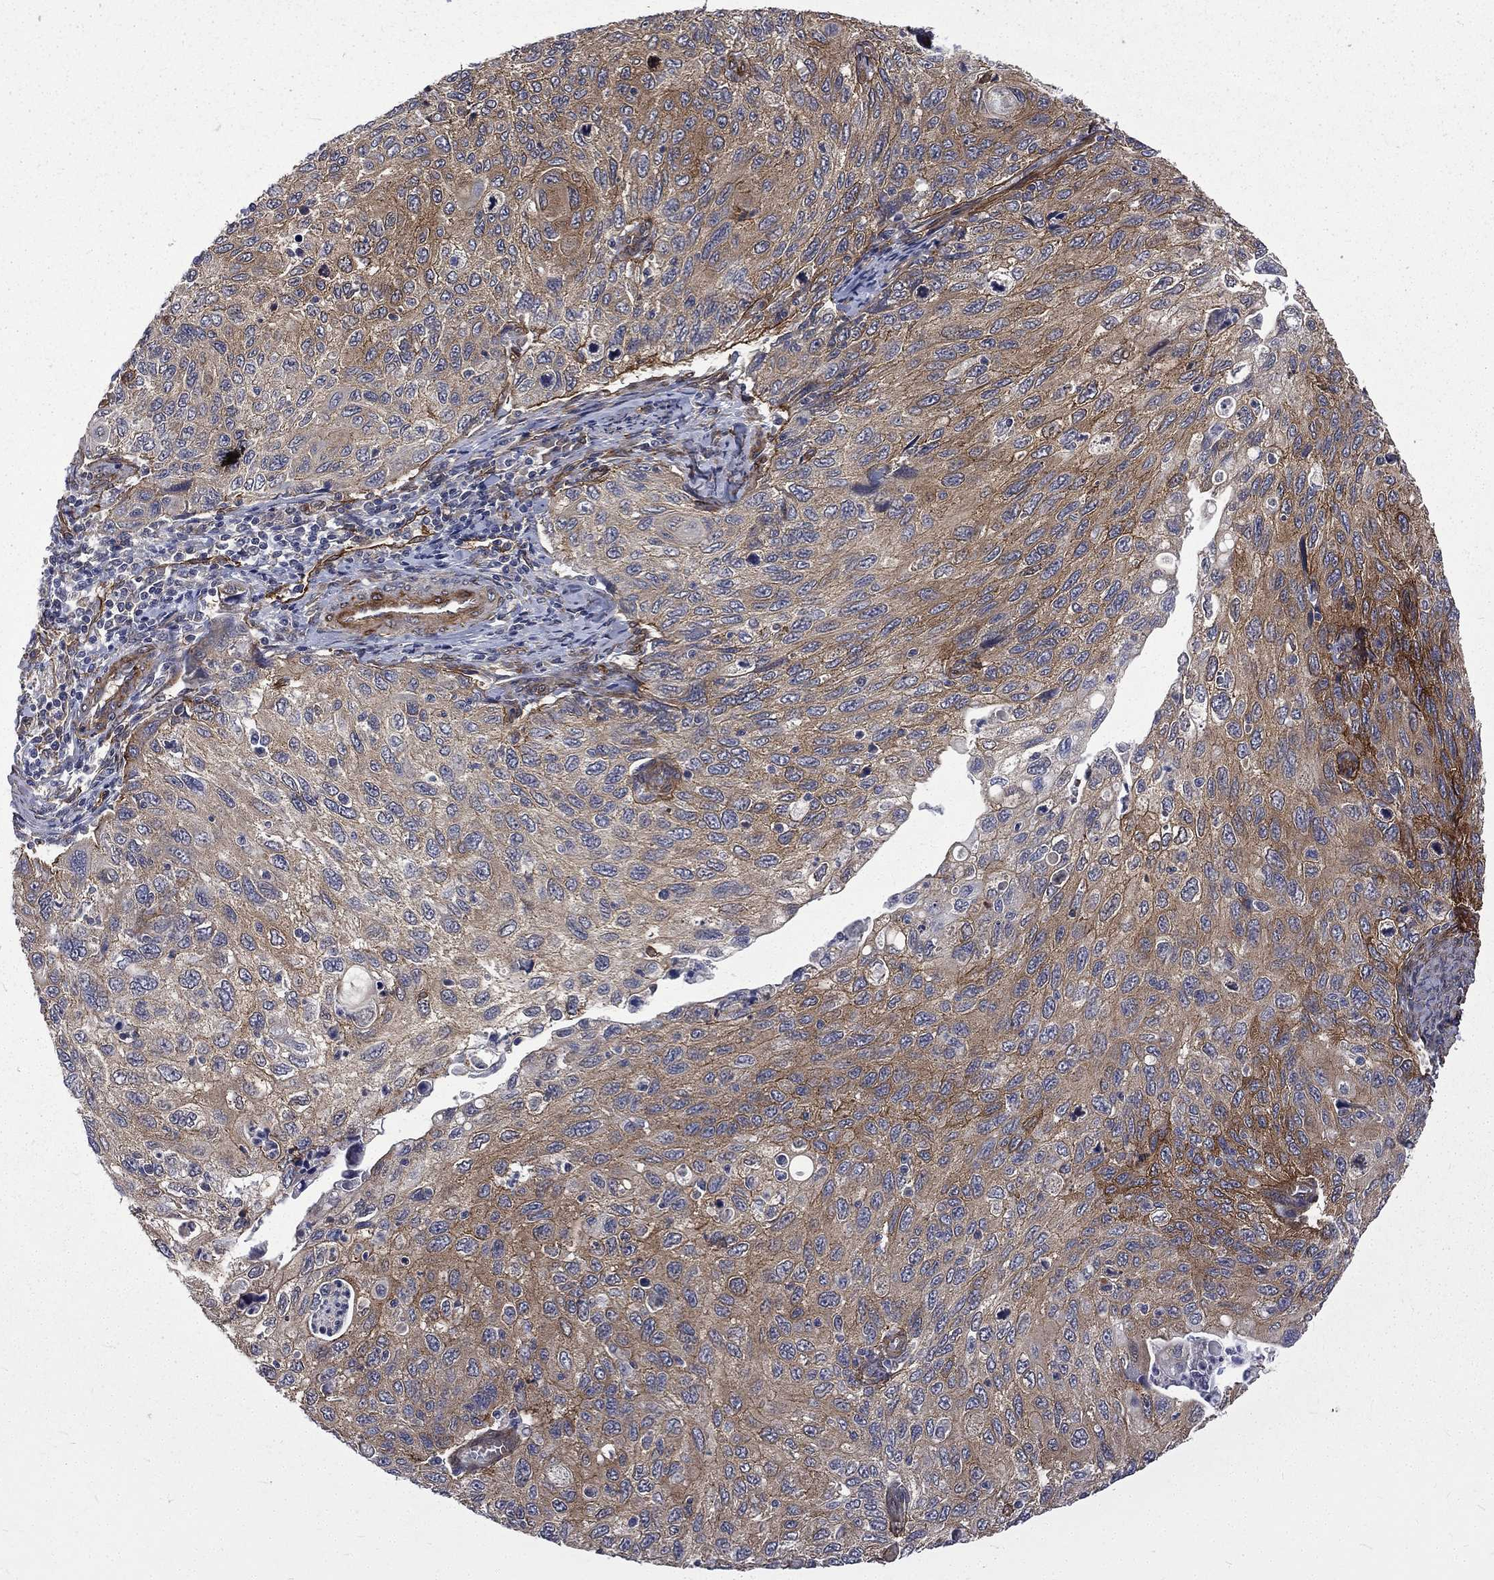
{"staining": {"intensity": "moderate", "quantity": "<25%", "location": "cytoplasmic/membranous"}, "tissue": "cervical cancer", "cell_type": "Tumor cells", "image_type": "cancer", "snomed": [{"axis": "morphology", "description": "Squamous cell carcinoma, NOS"}, {"axis": "topography", "description": "Cervix"}], "caption": "Squamous cell carcinoma (cervical) stained with a protein marker reveals moderate staining in tumor cells.", "gene": "PPFIBP1", "patient": {"sex": "female", "age": 70}}